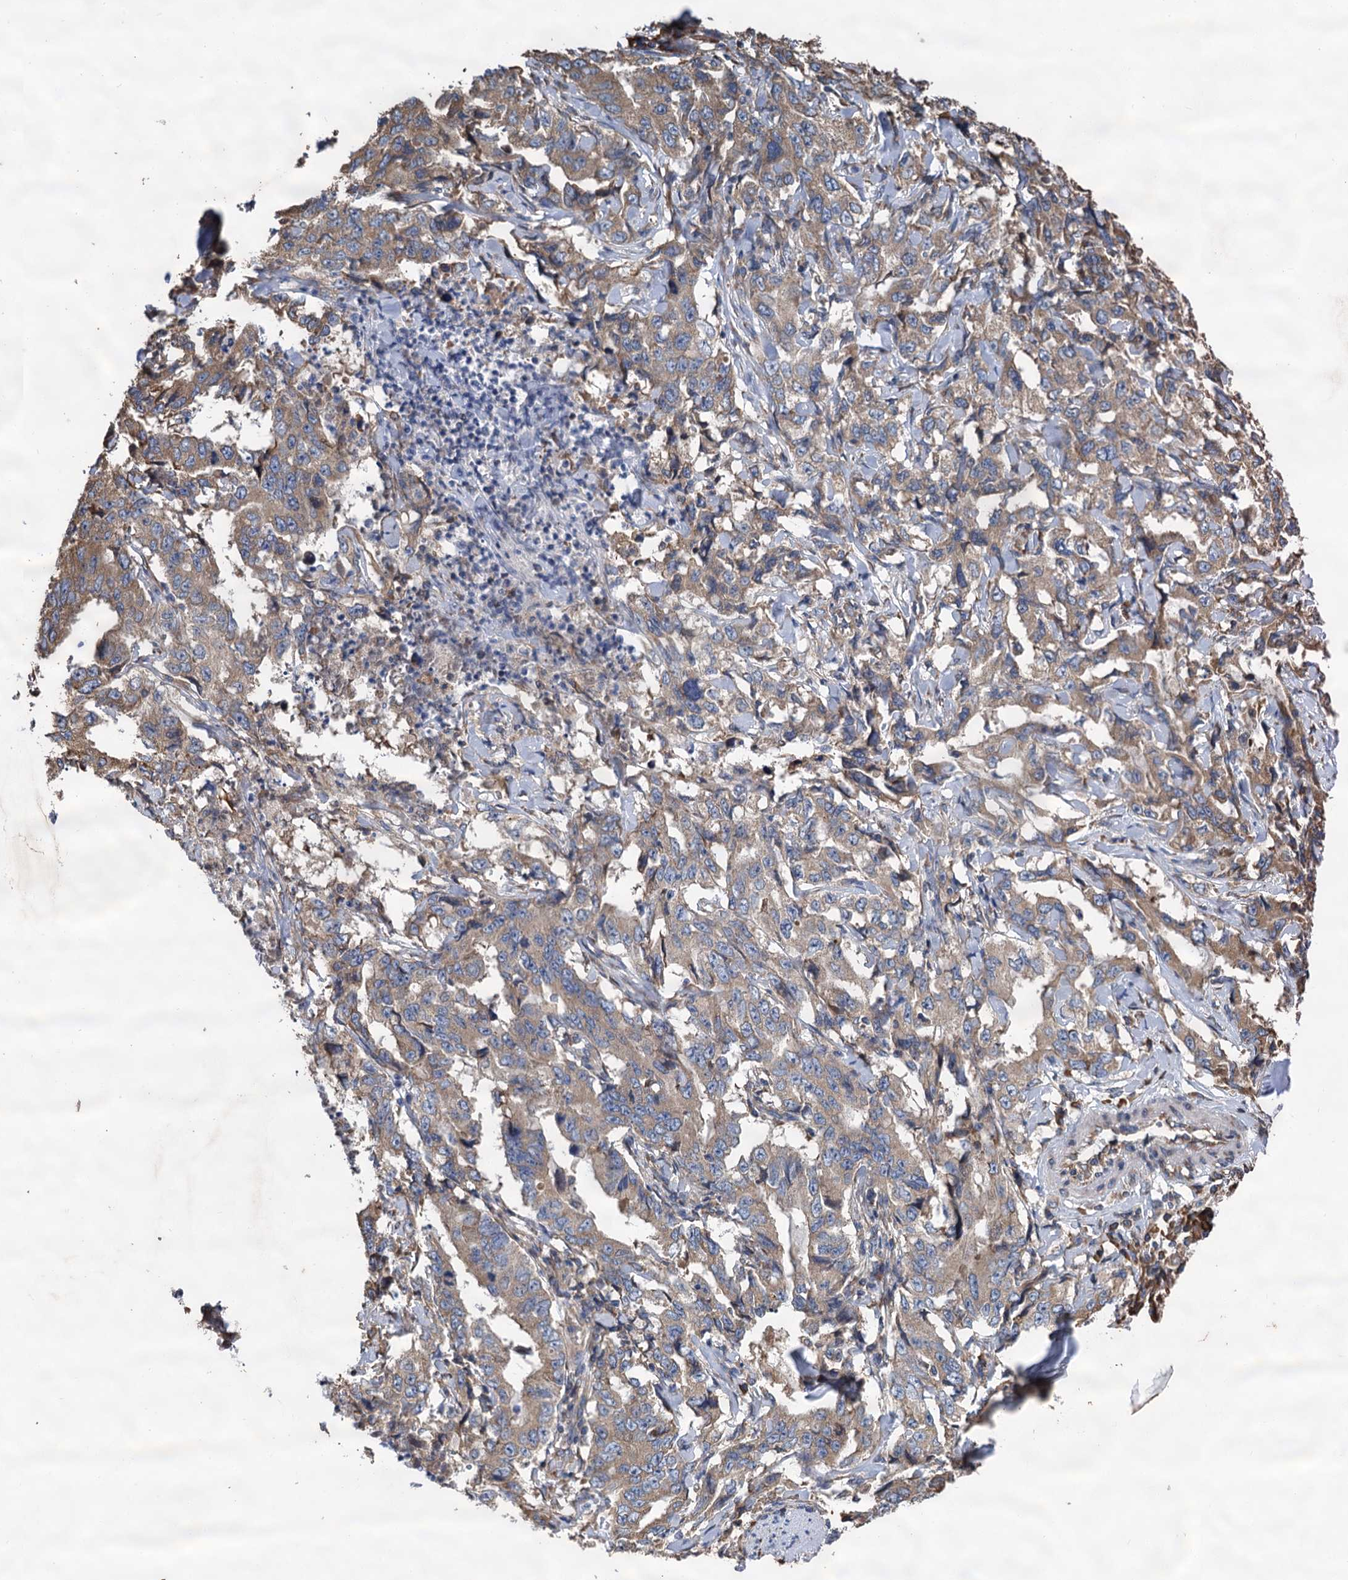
{"staining": {"intensity": "moderate", "quantity": ">75%", "location": "cytoplasmic/membranous"}, "tissue": "lung cancer", "cell_type": "Tumor cells", "image_type": "cancer", "snomed": [{"axis": "morphology", "description": "Adenocarcinoma, NOS"}, {"axis": "topography", "description": "Lung"}], "caption": "Immunohistochemical staining of human lung cancer (adenocarcinoma) exhibits medium levels of moderate cytoplasmic/membranous protein expression in approximately >75% of tumor cells.", "gene": "LINS1", "patient": {"sex": "female", "age": 51}}